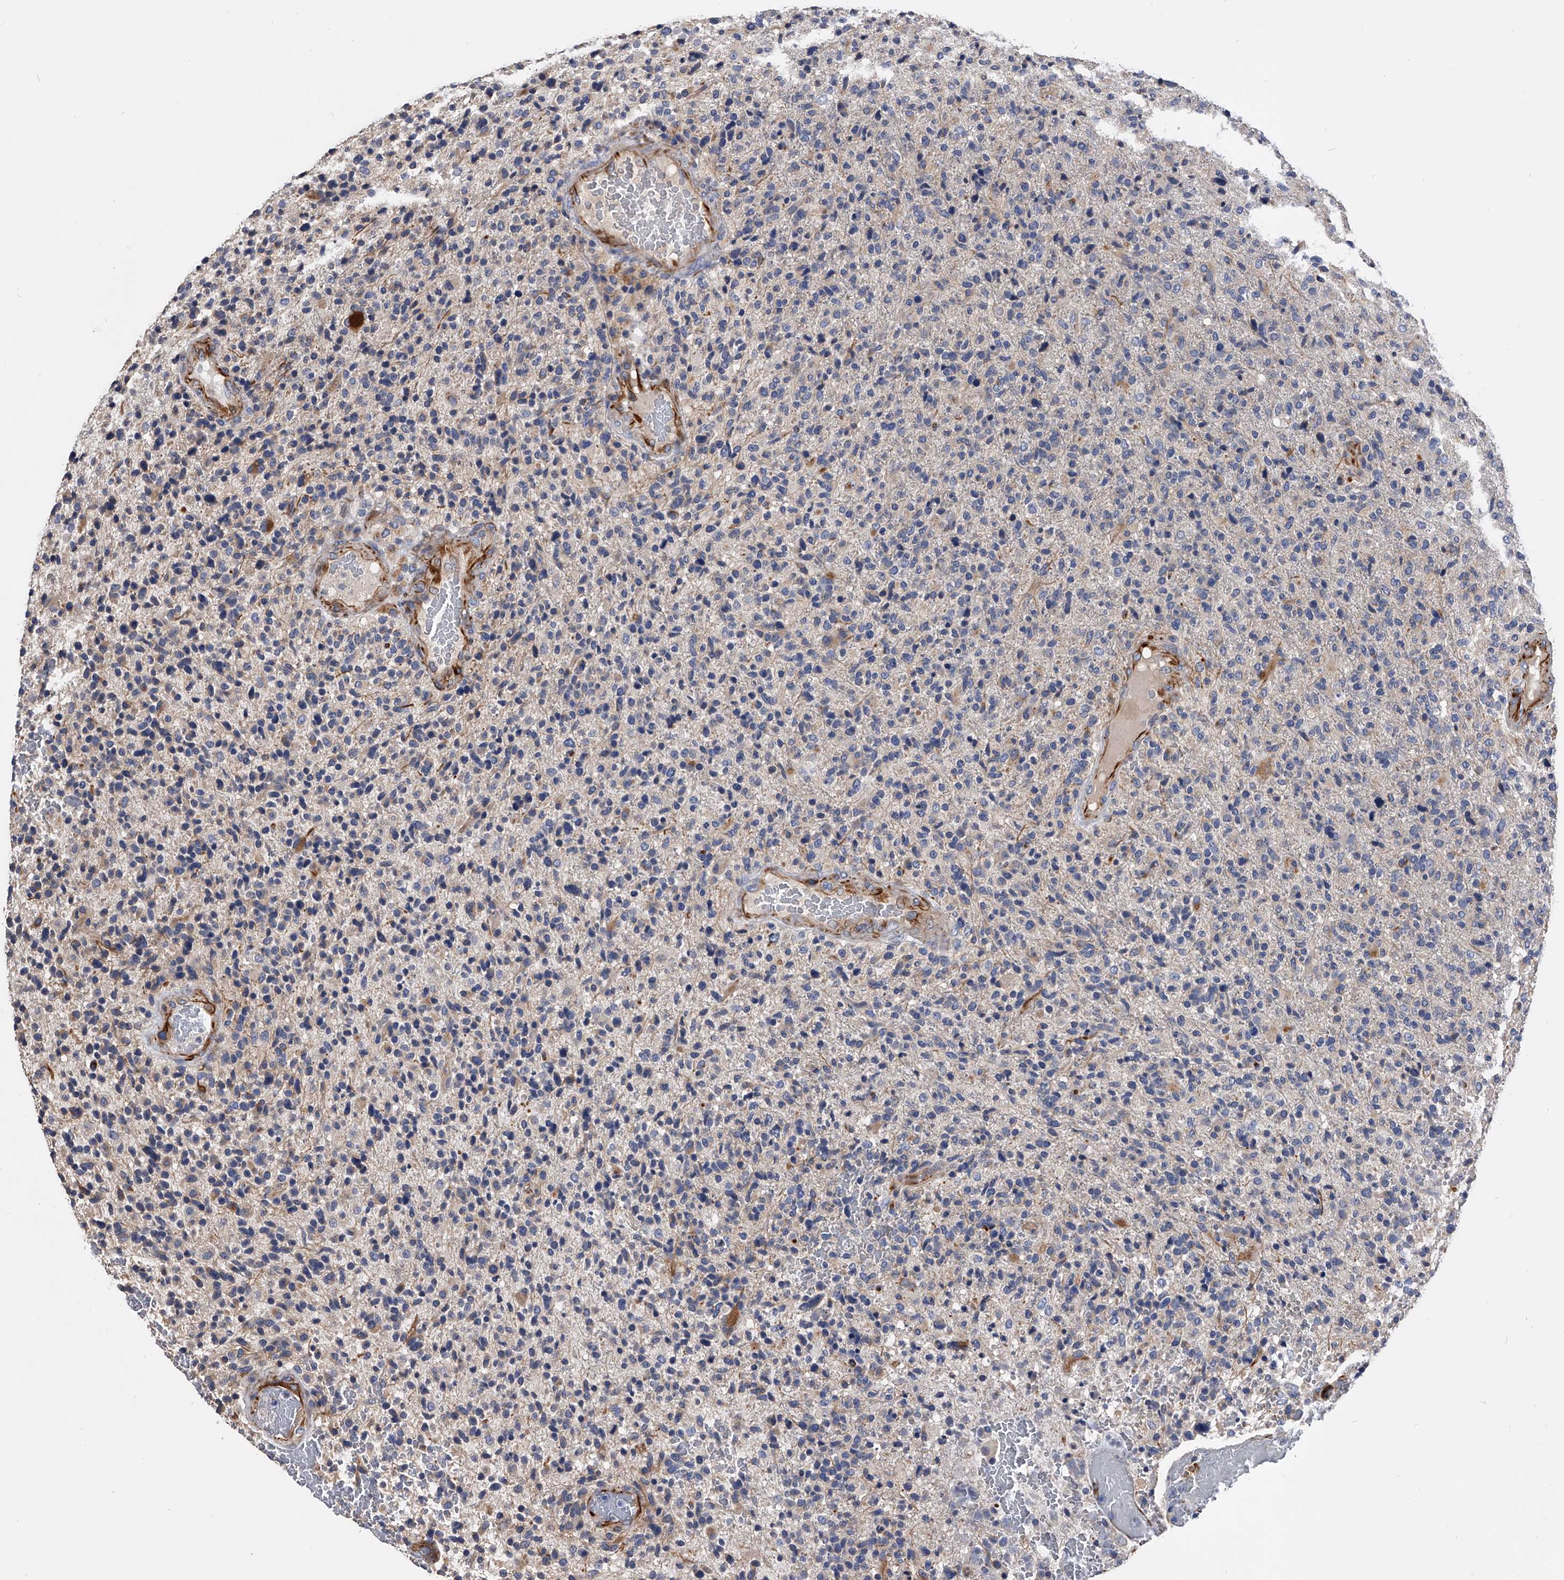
{"staining": {"intensity": "negative", "quantity": "none", "location": "none"}, "tissue": "glioma", "cell_type": "Tumor cells", "image_type": "cancer", "snomed": [{"axis": "morphology", "description": "Glioma, malignant, High grade"}, {"axis": "topography", "description": "Brain"}], "caption": "Glioma was stained to show a protein in brown. There is no significant positivity in tumor cells.", "gene": "EFCAB7", "patient": {"sex": "male", "age": 72}}